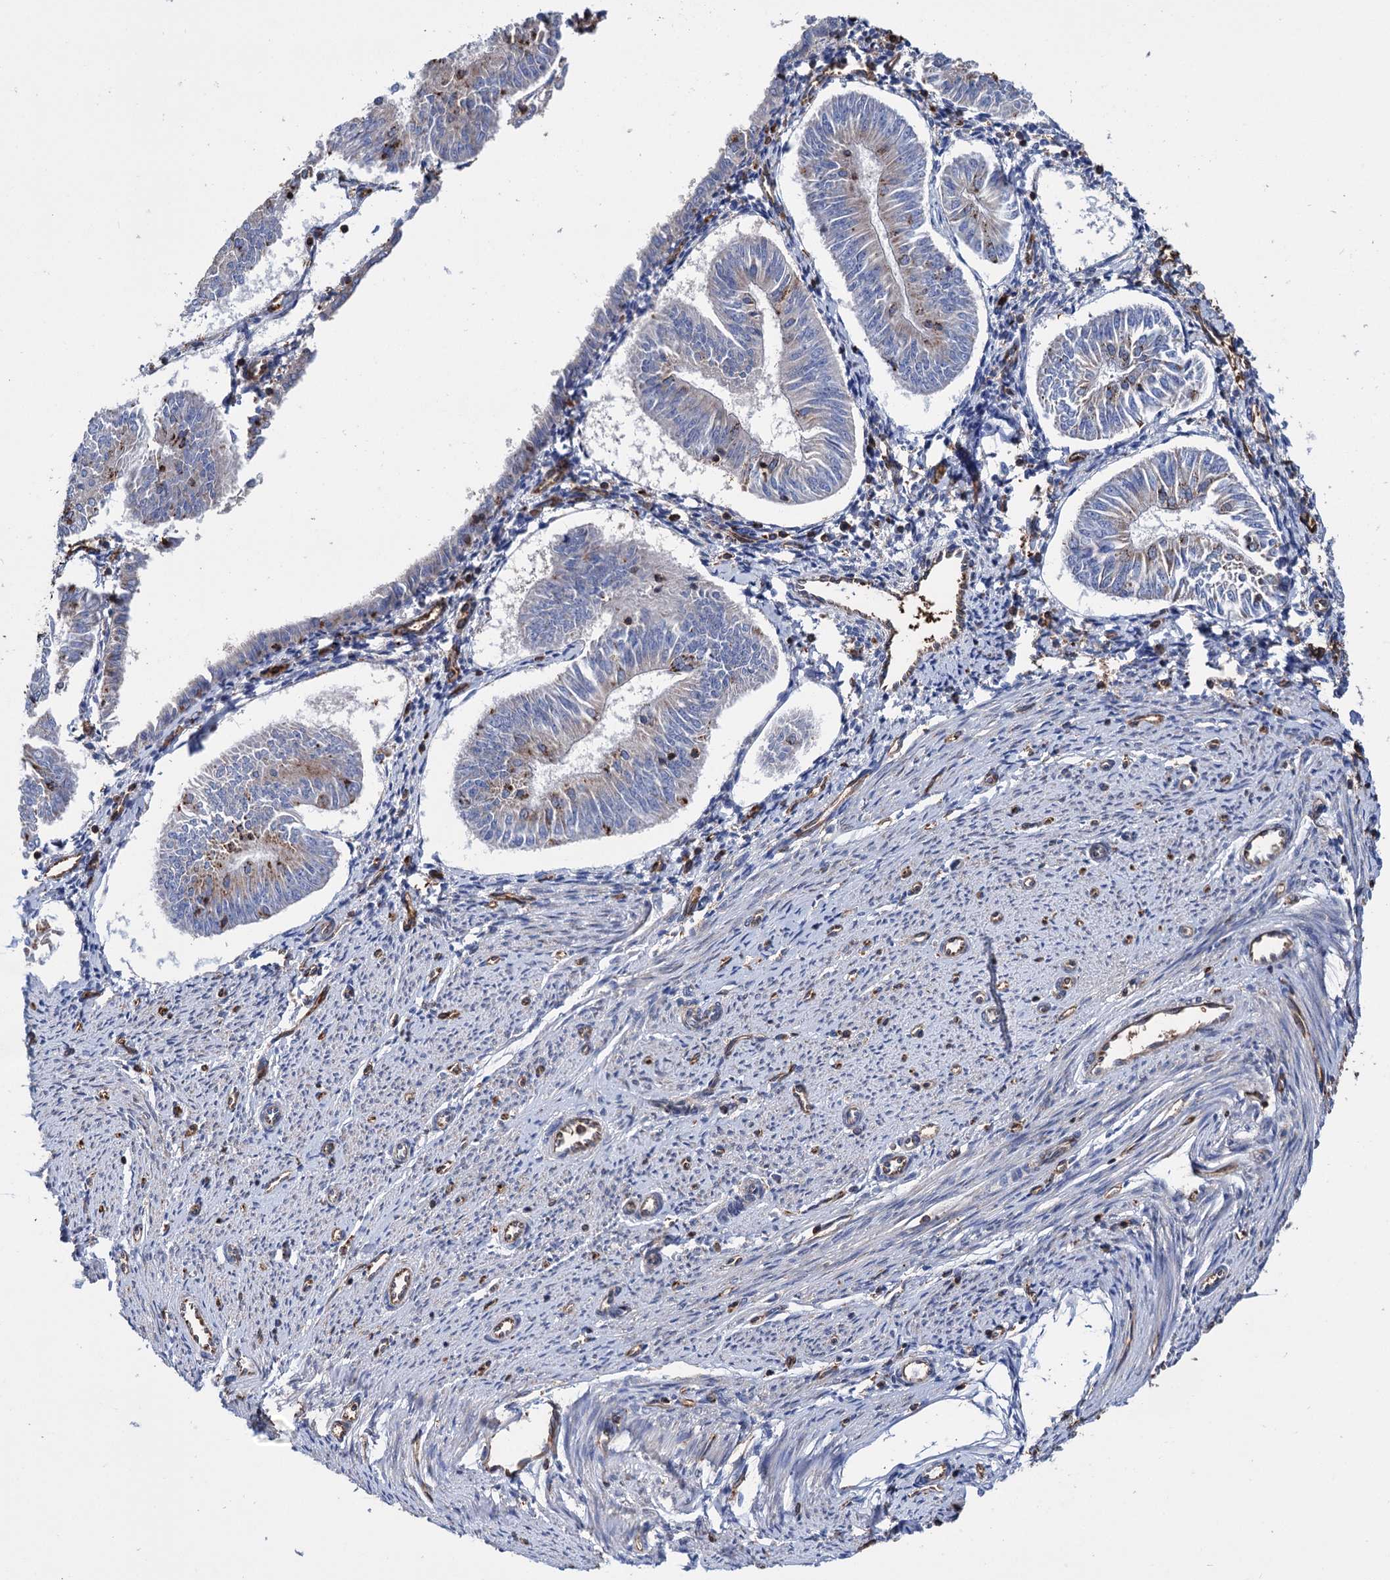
{"staining": {"intensity": "moderate", "quantity": "<25%", "location": "cytoplasmic/membranous"}, "tissue": "endometrial cancer", "cell_type": "Tumor cells", "image_type": "cancer", "snomed": [{"axis": "morphology", "description": "Adenocarcinoma, NOS"}, {"axis": "topography", "description": "Endometrium"}], "caption": "Immunohistochemistry (IHC) of human adenocarcinoma (endometrial) exhibits low levels of moderate cytoplasmic/membranous staining in about <25% of tumor cells.", "gene": "SCPEP1", "patient": {"sex": "female", "age": 58}}